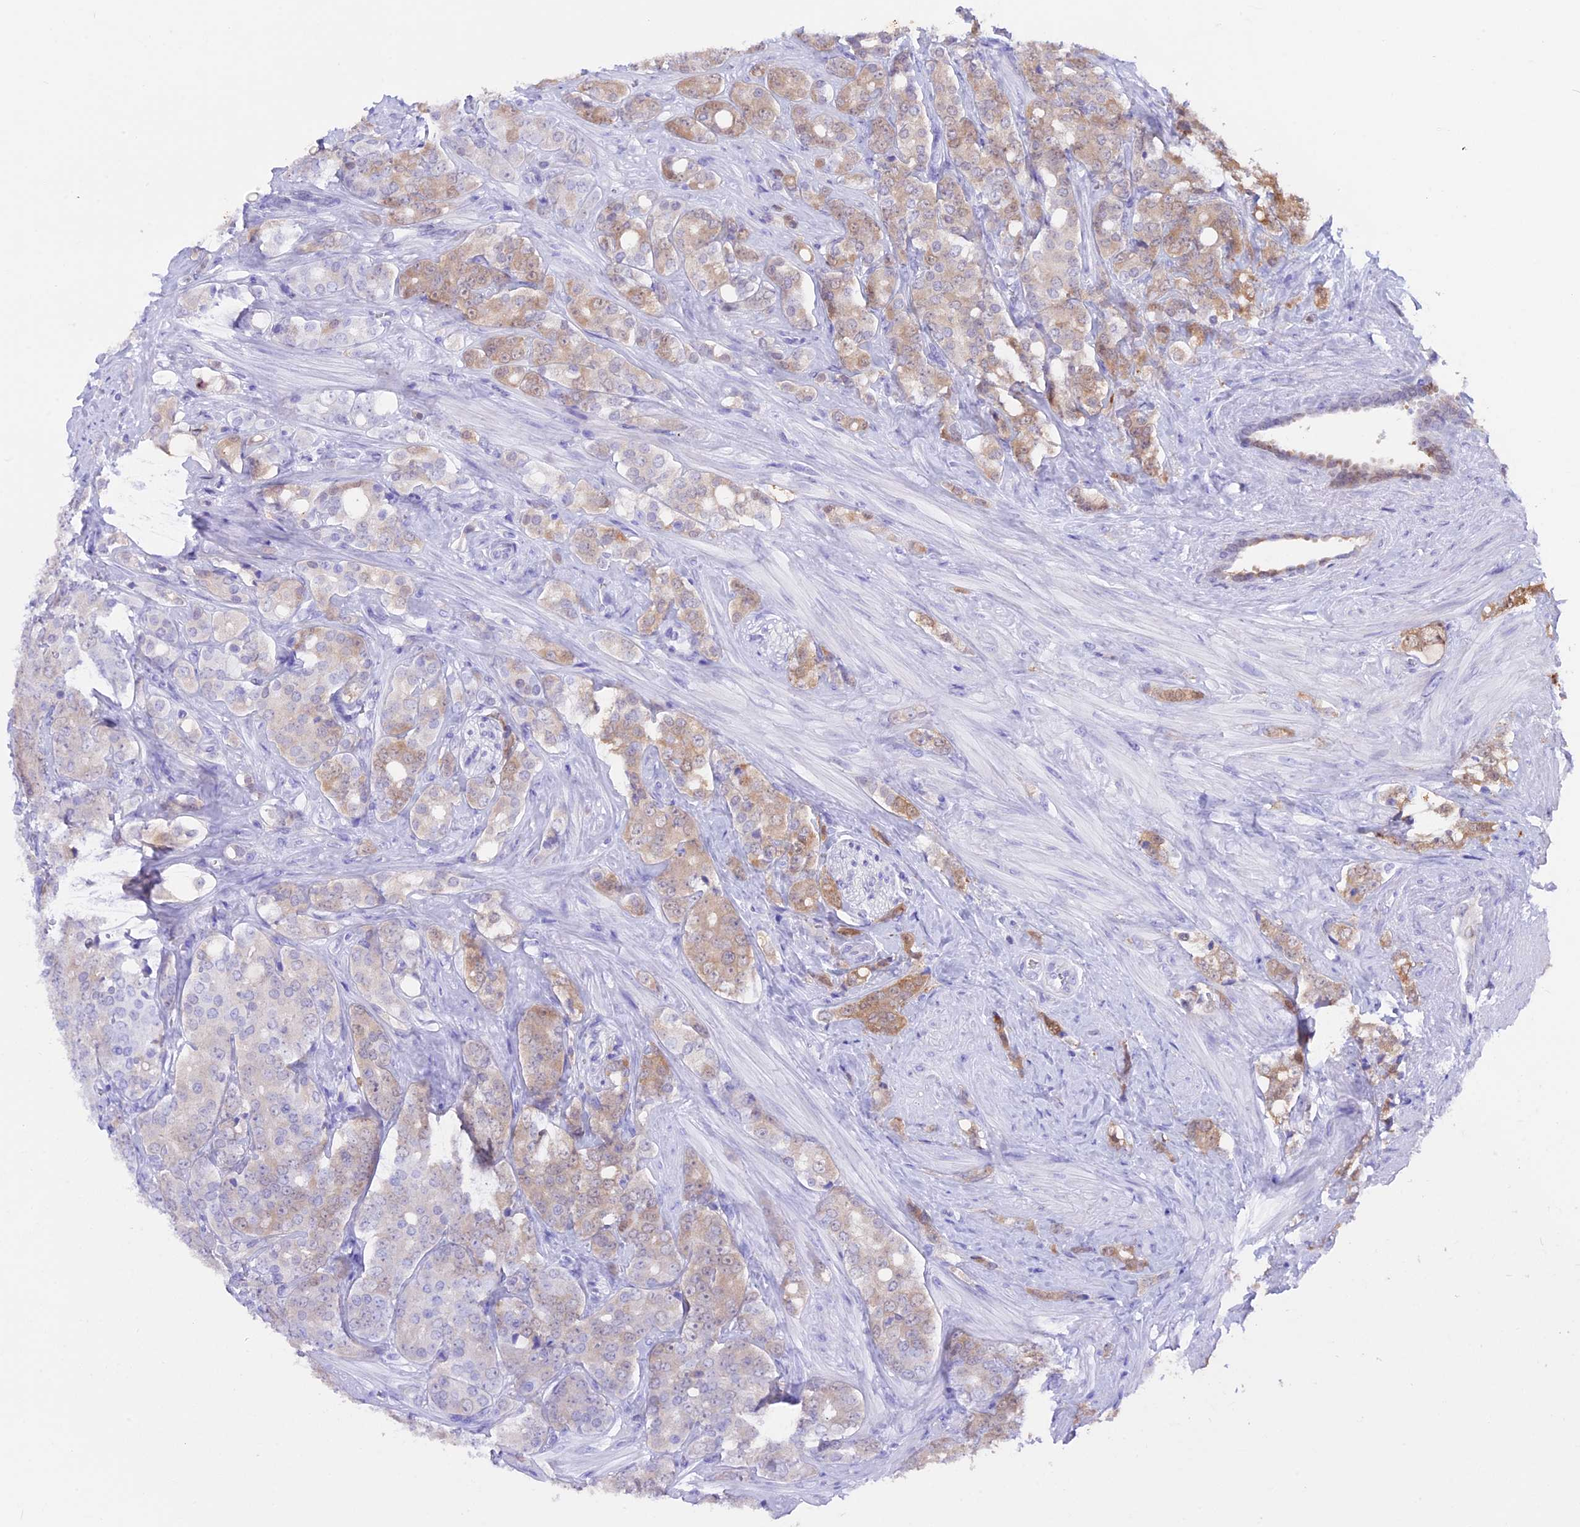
{"staining": {"intensity": "weak", "quantity": "25%-75%", "location": "cytoplasmic/membranous"}, "tissue": "prostate cancer", "cell_type": "Tumor cells", "image_type": "cancer", "snomed": [{"axis": "morphology", "description": "Adenocarcinoma, High grade"}, {"axis": "topography", "description": "Prostate"}], "caption": "High-magnification brightfield microscopy of prostate cancer (adenocarcinoma (high-grade)) stained with DAB (brown) and counterstained with hematoxylin (blue). tumor cells exhibit weak cytoplasmic/membranous staining is seen in approximately25%-75% of cells. The staining is performed using DAB brown chromogen to label protein expression. The nuclei are counter-stained blue using hematoxylin.", "gene": "LHFPL2", "patient": {"sex": "male", "age": 62}}